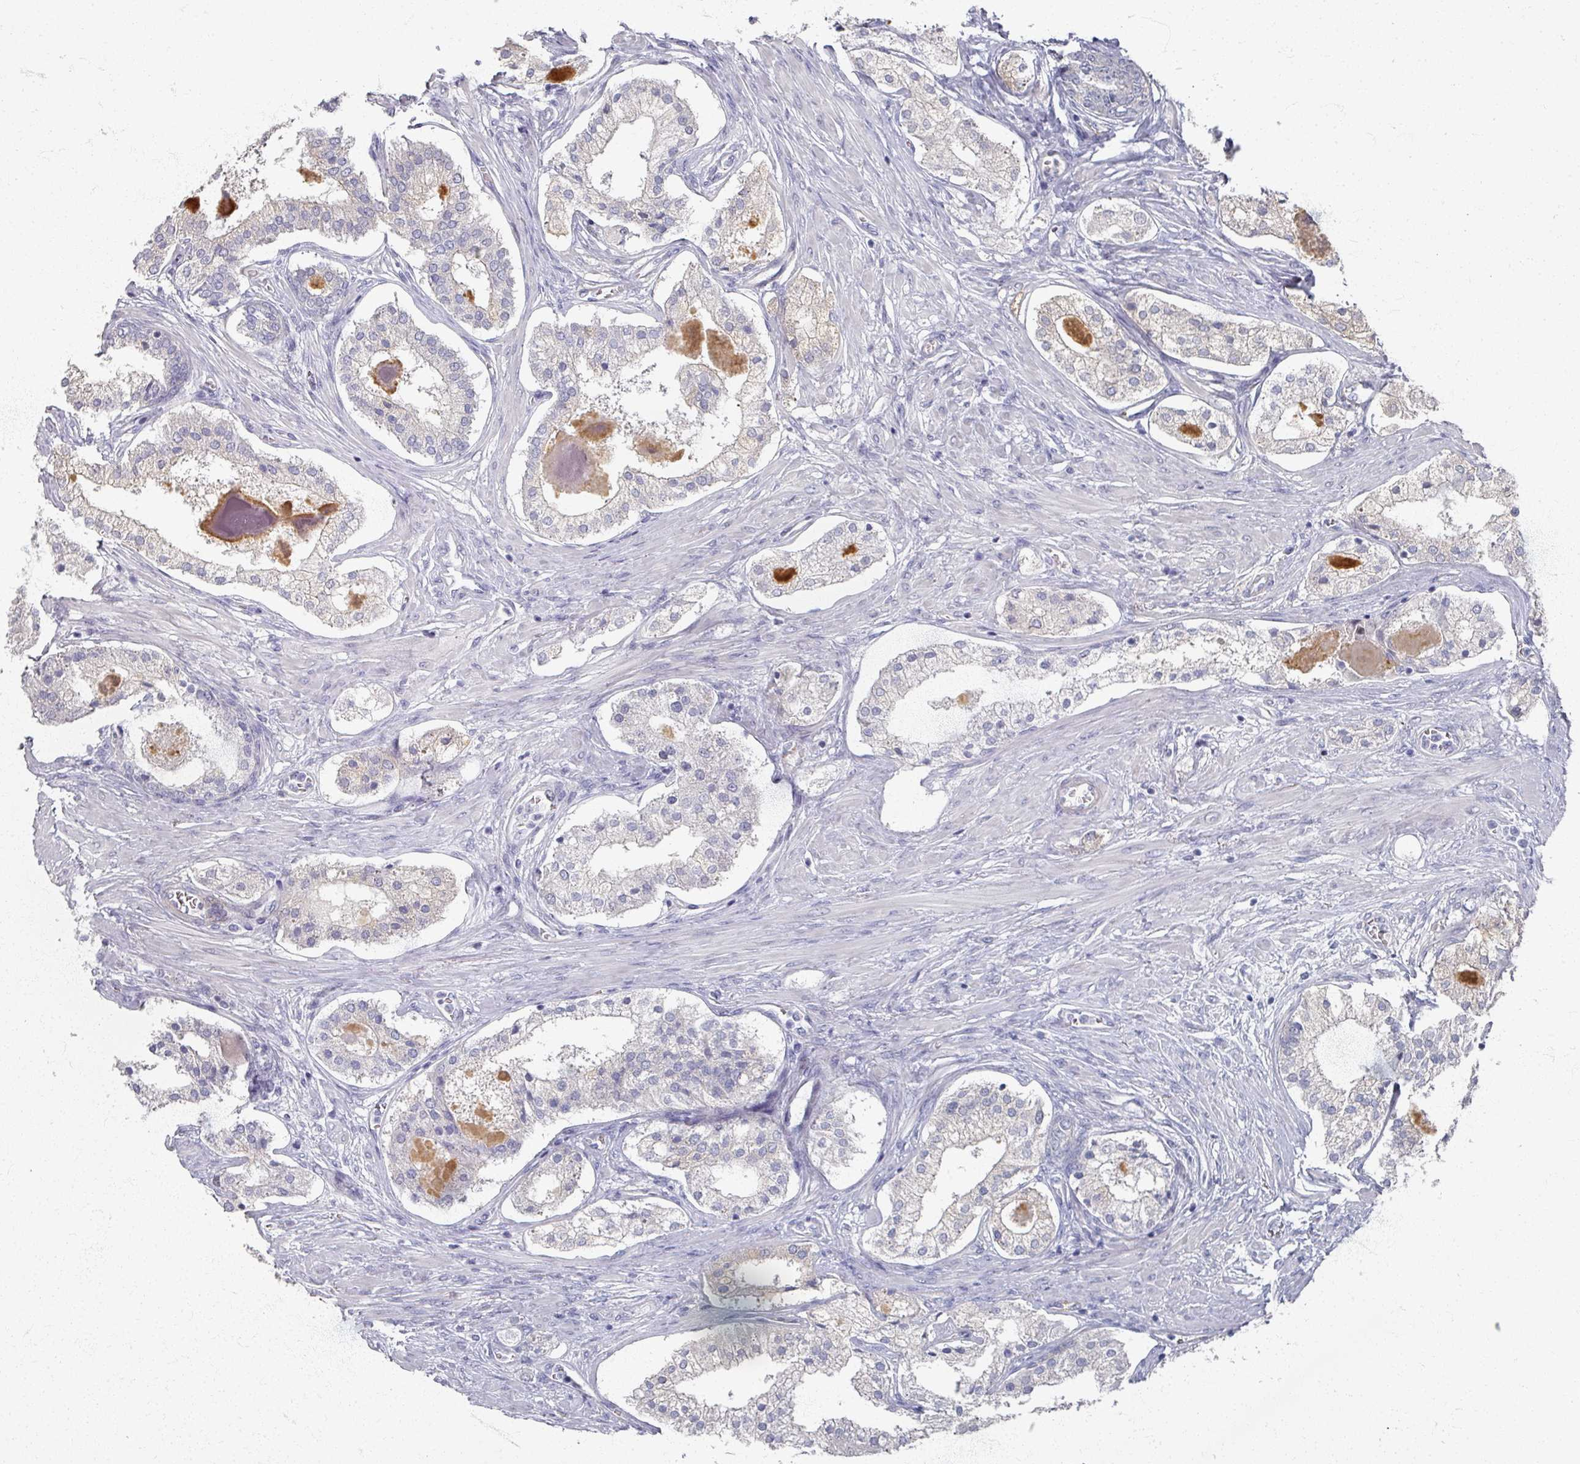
{"staining": {"intensity": "negative", "quantity": "none", "location": "none"}, "tissue": "prostate cancer", "cell_type": "Tumor cells", "image_type": "cancer", "snomed": [{"axis": "morphology", "description": "Adenocarcinoma, Low grade"}, {"axis": "topography", "description": "Prostate"}], "caption": "Histopathology image shows no significant protein positivity in tumor cells of prostate adenocarcinoma (low-grade).", "gene": "TTYH3", "patient": {"sex": "male", "age": 59}}